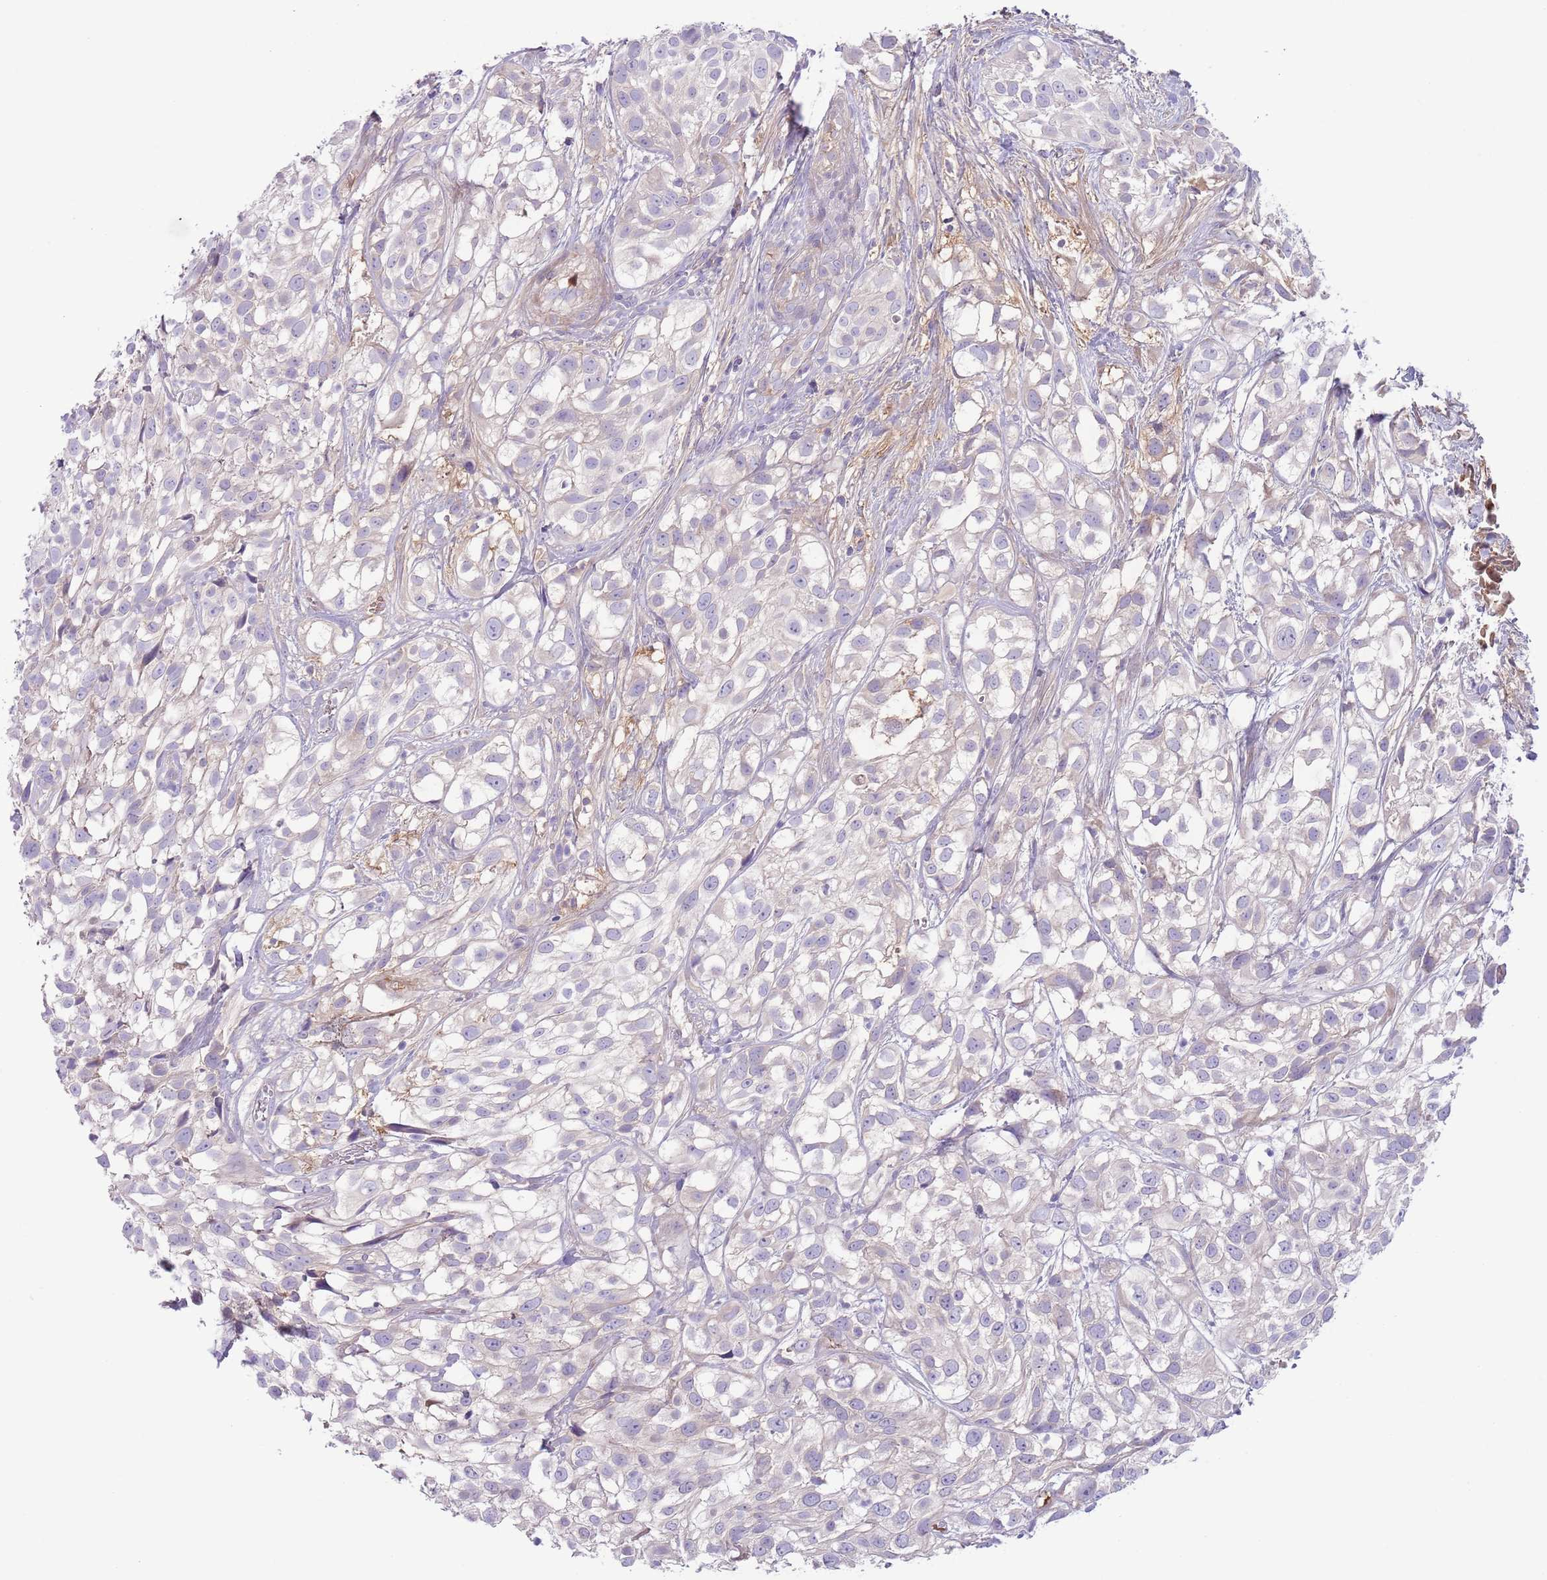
{"staining": {"intensity": "negative", "quantity": "none", "location": "none"}, "tissue": "urothelial cancer", "cell_type": "Tumor cells", "image_type": "cancer", "snomed": [{"axis": "morphology", "description": "Urothelial carcinoma, High grade"}, {"axis": "topography", "description": "Urinary bladder"}], "caption": "Immunohistochemical staining of urothelial carcinoma (high-grade) demonstrates no significant positivity in tumor cells. Nuclei are stained in blue.", "gene": "CFH", "patient": {"sex": "male", "age": 56}}